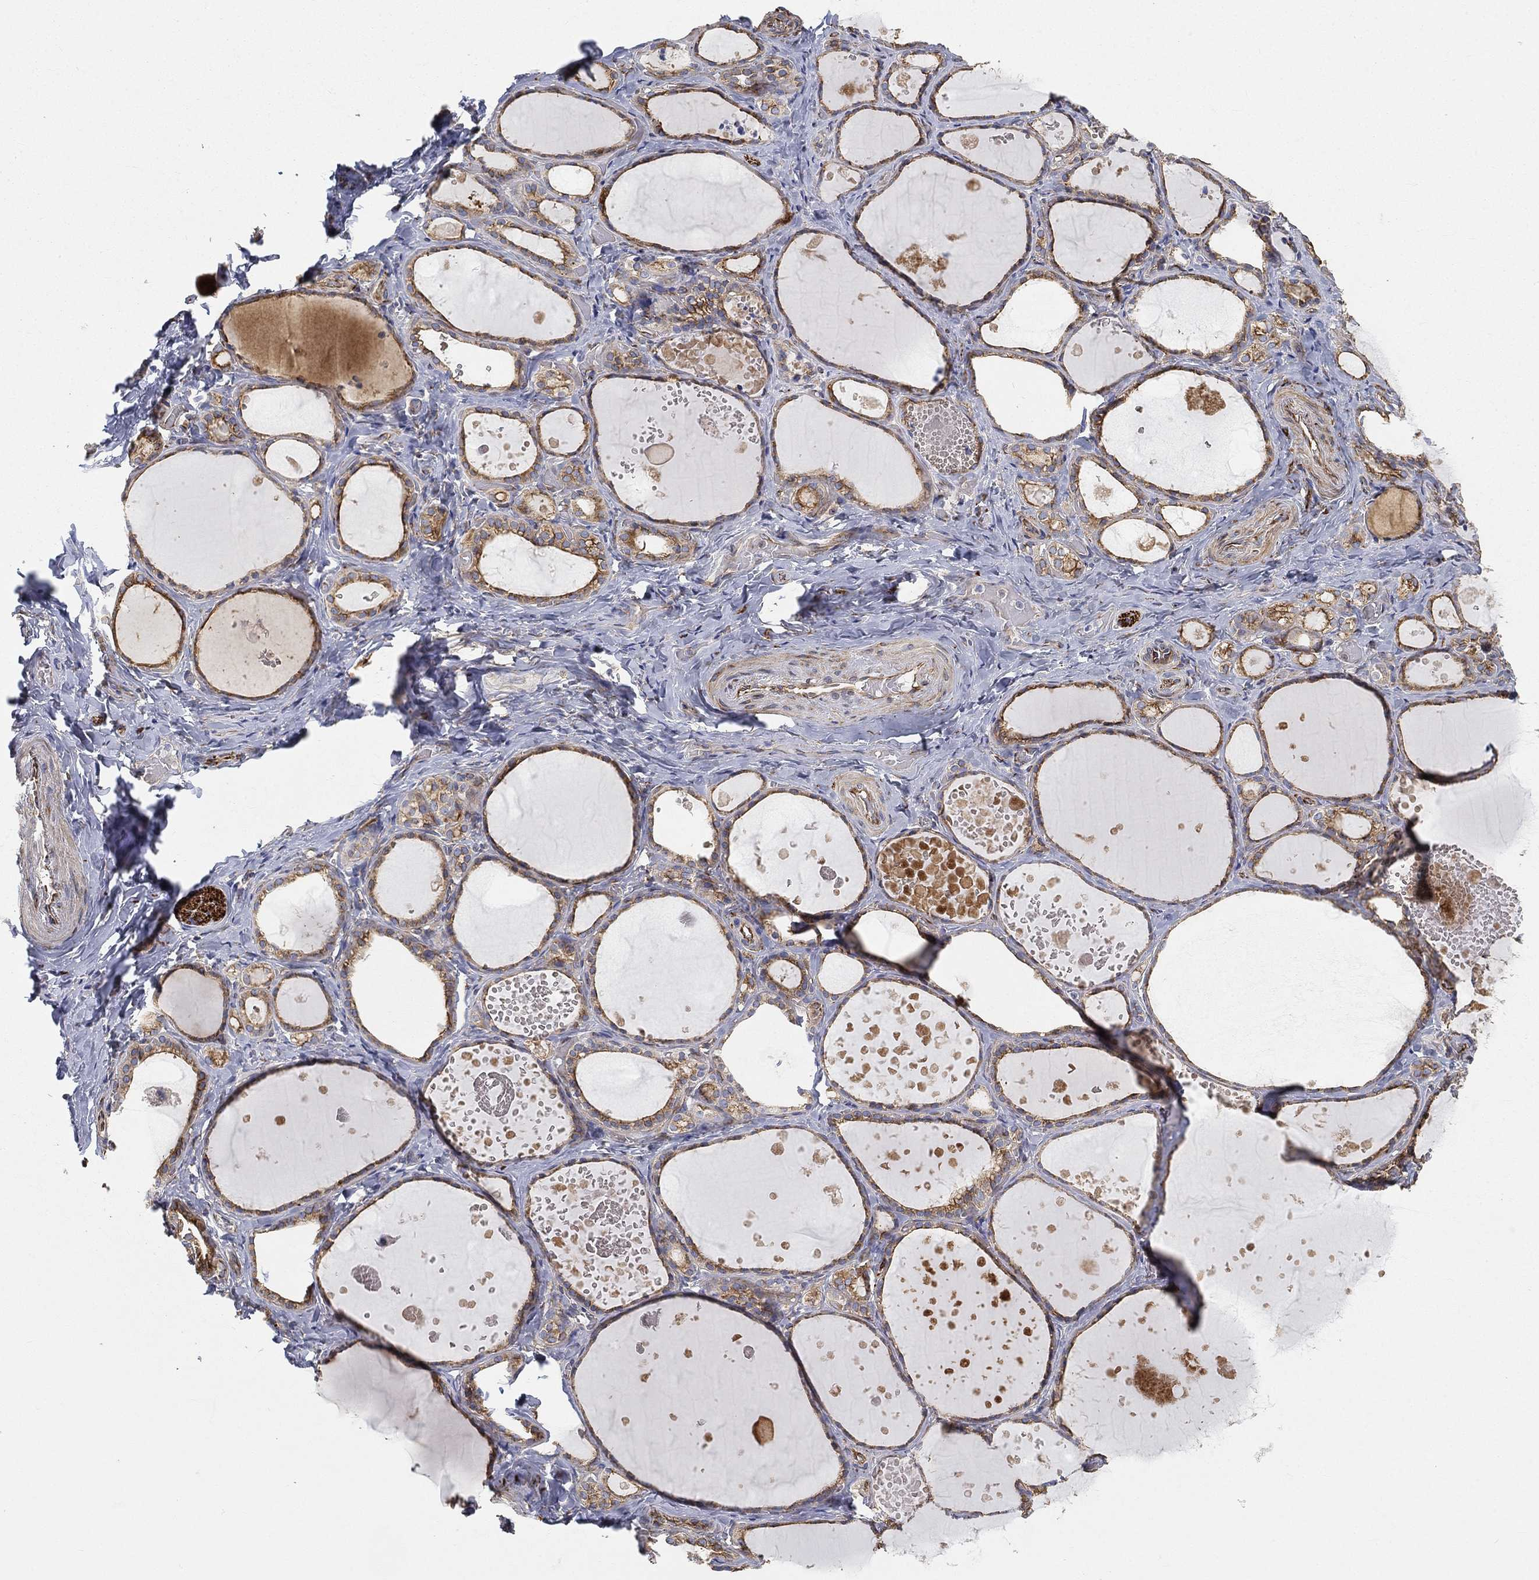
{"staining": {"intensity": "strong", "quantity": ">75%", "location": "cytoplasmic/membranous"}, "tissue": "thyroid gland", "cell_type": "Glandular cells", "image_type": "normal", "snomed": [{"axis": "morphology", "description": "Normal tissue, NOS"}, {"axis": "topography", "description": "Thyroid gland"}], "caption": "Protein expression analysis of unremarkable thyroid gland exhibits strong cytoplasmic/membranous positivity in approximately >75% of glandular cells.", "gene": "TMEM25", "patient": {"sex": "female", "age": 56}}